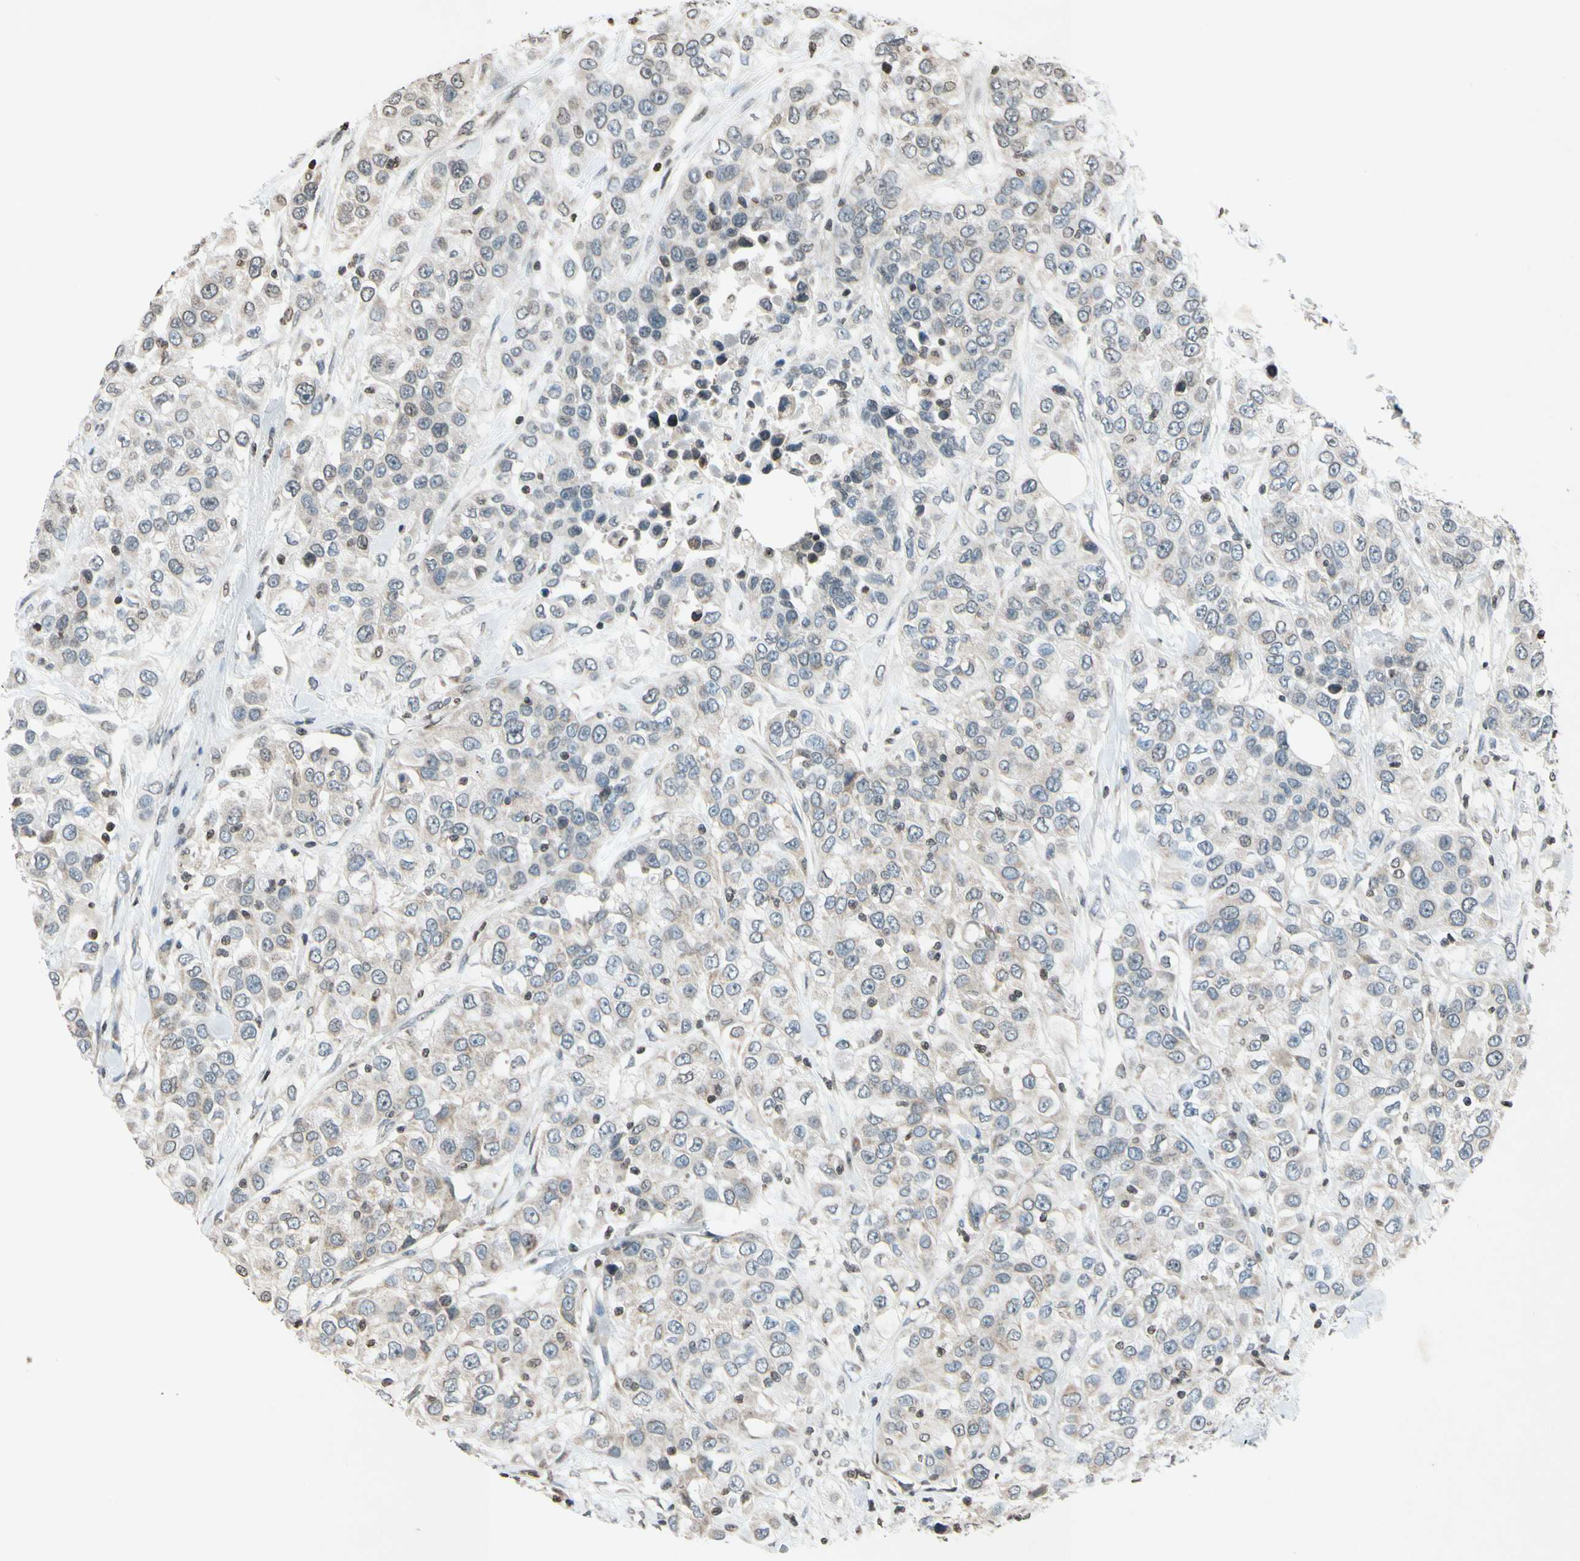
{"staining": {"intensity": "weak", "quantity": ">75%", "location": "cytoplasmic/membranous"}, "tissue": "urothelial cancer", "cell_type": "Tumor cells", "image_type": "cancer", "snomed": [{"axis": "morphology", "description": "Urothelial carcinoma, High grade"}, {"axis": "topography", "description": "Urinary bladder"}], "caption": "Urothelial cancer tissue exhibits weak cytoplasmic/membranous expression in approximately >75% of tumor cells, visualized by immunohistochemistry.", "gene": "CLDN11", "patient": {"sex": "female", "age": 80}}